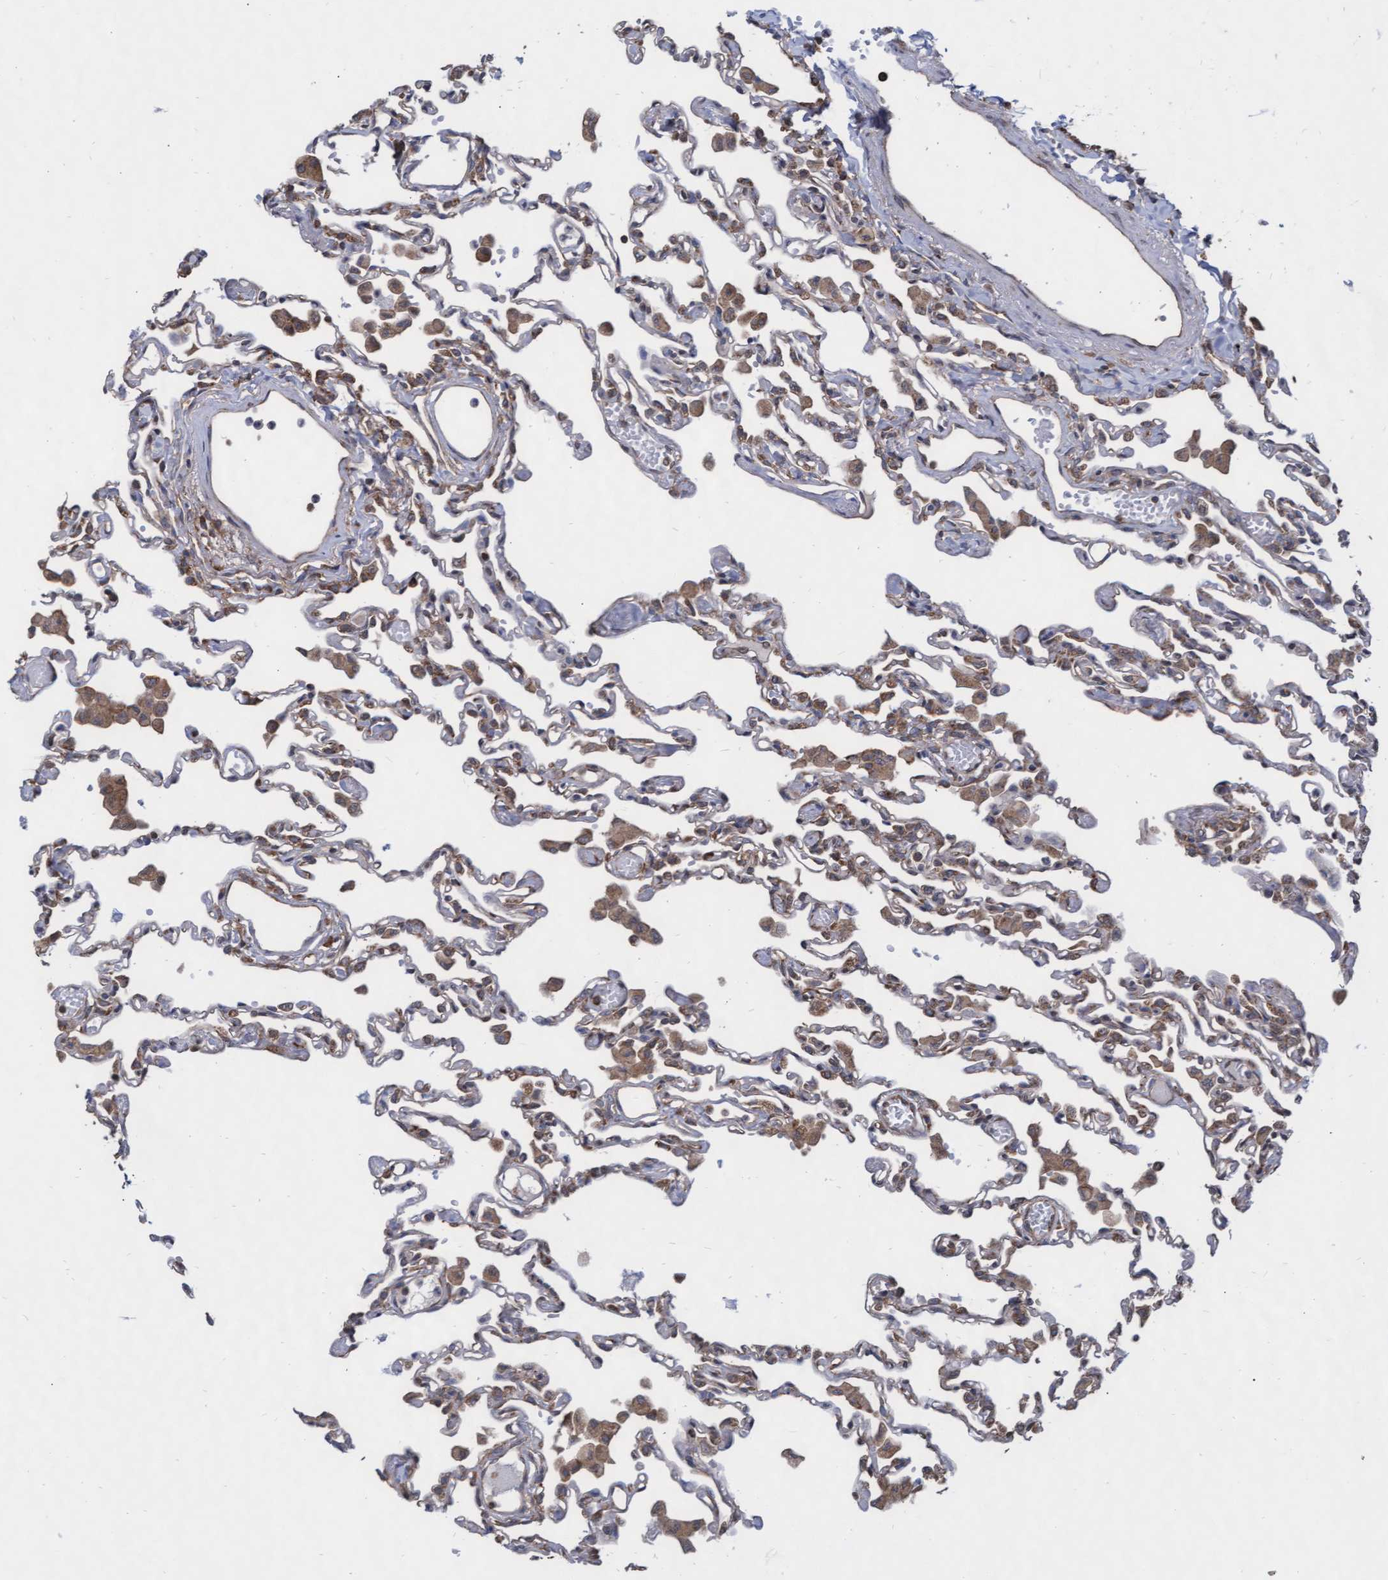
{"staining": {"intensity": "weak", "quantity": "<25%", "location": "cytoplasmic/membranous"}, "tissue": "lung", "cell_type": "Alveolar cells", "image_type": "normal", "snomed": [{"axis": "morphology", "description": "Normal tissue, NOS"}, {"axis": "topography", "description": "Bronchus"}, {"axis": "topography", "description": "Lung"}], "caption": "A photomicrograph of lung stained for a protein demonstrates no brown staining in alveolar cells. (Immunohistochemistry (ihc), brightfield microscopy, high magnification).", "gene": "ABCF2", "patient": {"sex": "female", "age": 49}}